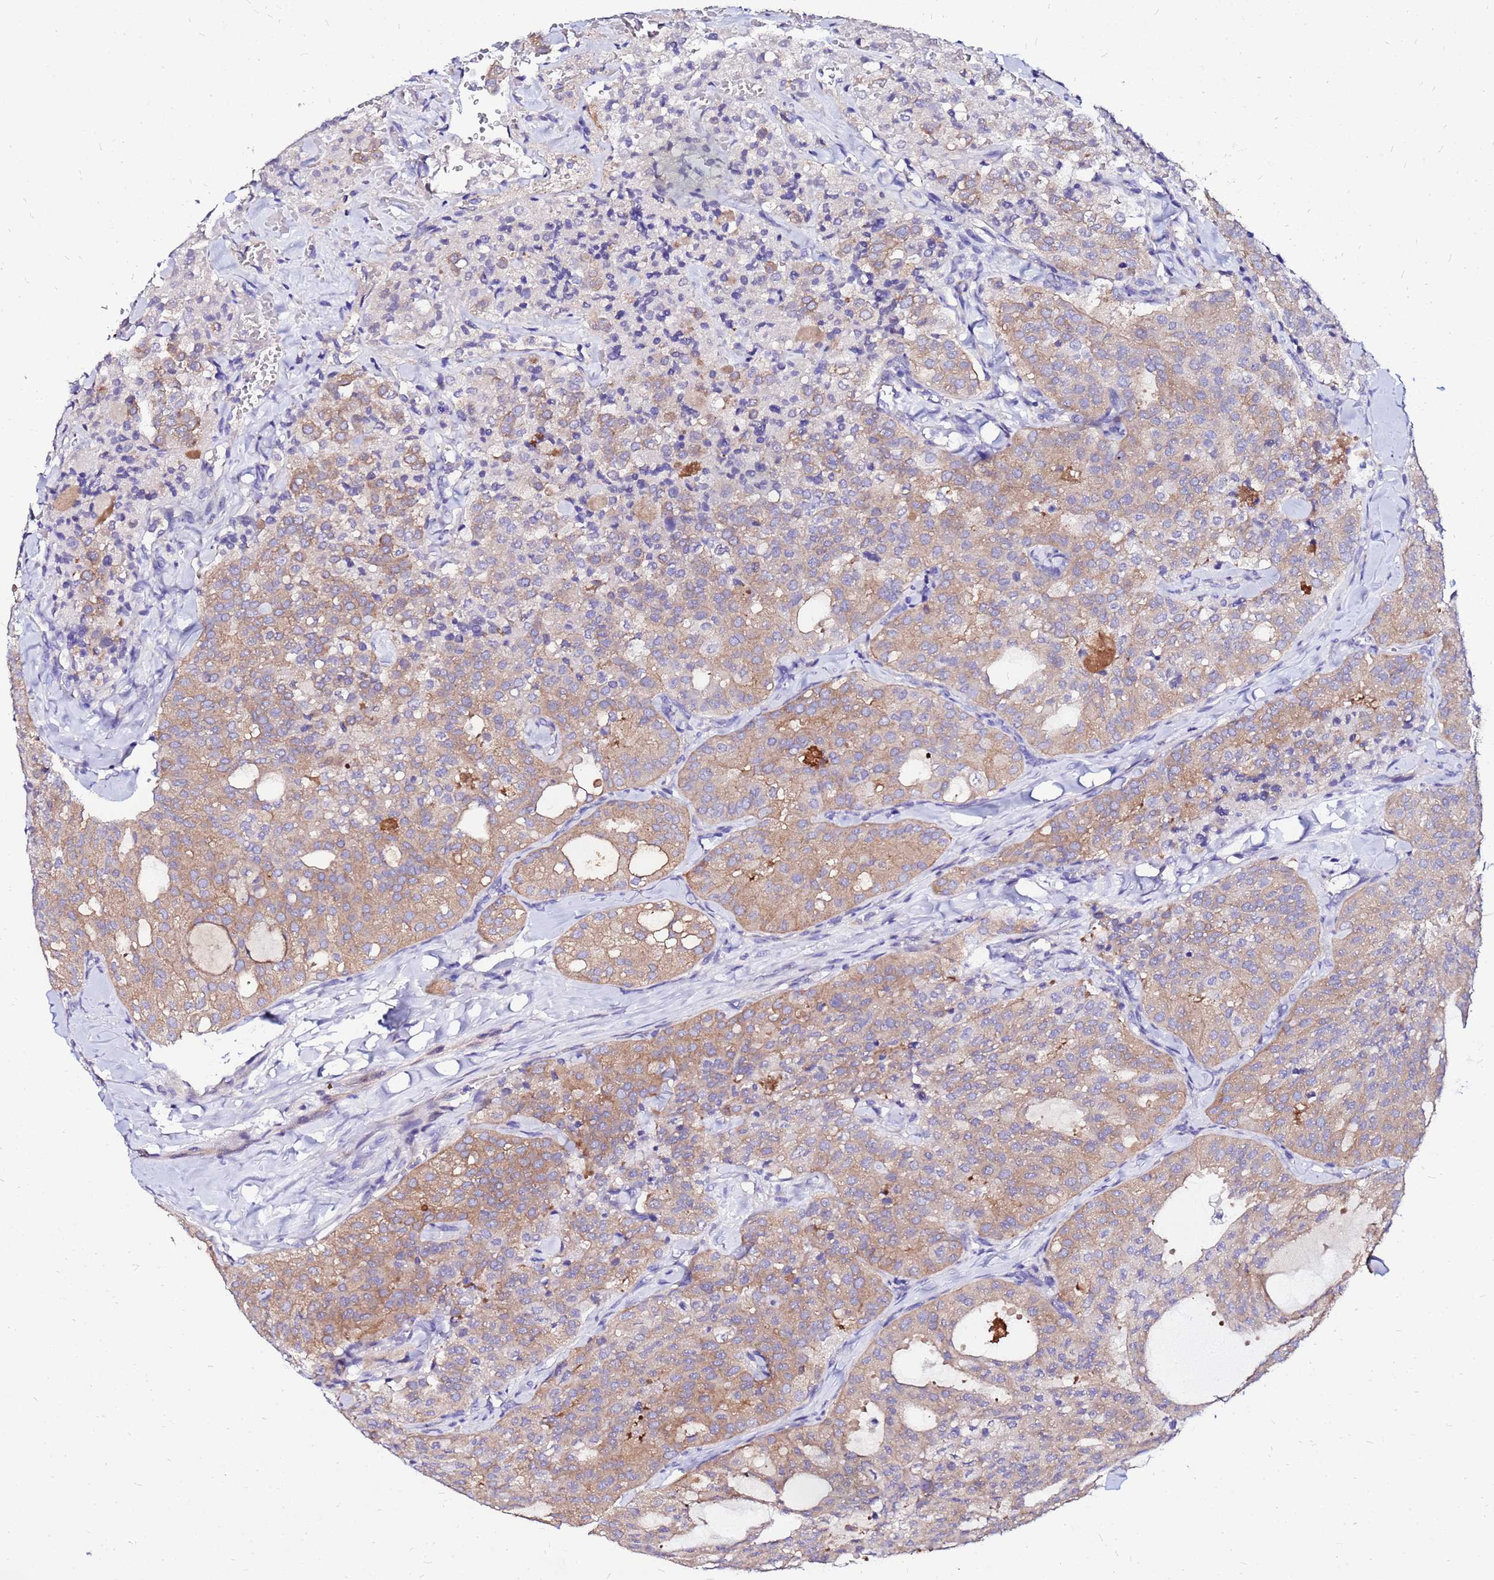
{"staining": {"intensity": "moderate", "quantity": ">75%", "location": "cytoplasmic/membranous"}, "tissue": "thyroid cancer", "cell_type": "Tumor cells", "image_type": "cancer", "snomed": [{"axis": "morphology", "description": "Follicular adenoma carcinoma, NOS"}, {"axis": "topography", "description": "Thyroid gland"}], "caption": "Follicular adenoma carcinoma (thyroid) stained with a brown dye reveals moderate cytoplasmic/membranous positive staining in approximately >75% of tumor cells.", "gene": "ARHGEF5", "patient": {"sex": "male", "age": 75}}